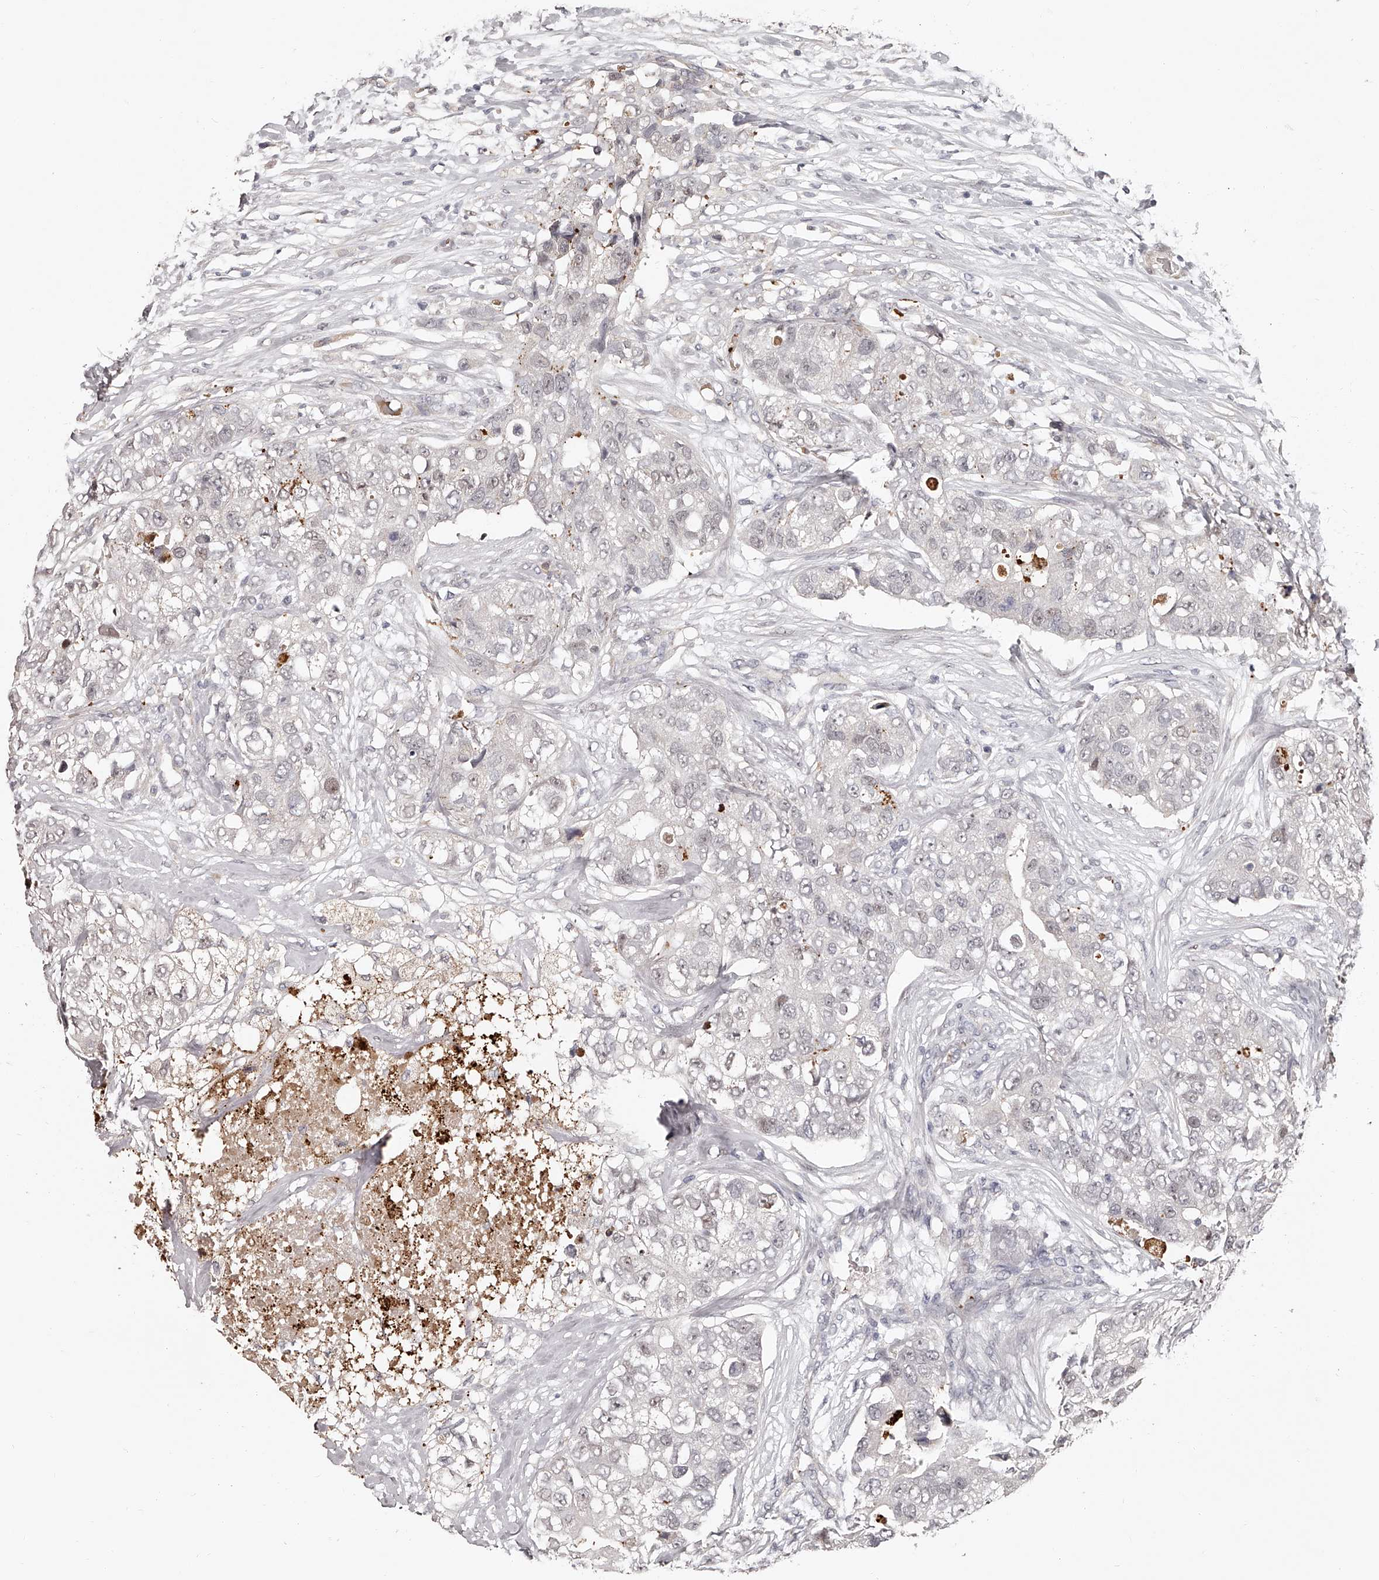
{"staining": {"intensity": "weak", "quantity": "<25%", "location": "nuclear"}, "tissue": "breast cancer", "cell_type": "Tumor cells", "image_type": "cancer", "snomed": [{"axis": "morphology", "description": "Duct carcinoma"}, {"axis": "topography", "description": "Breast"}], "caption": "The micrograph displays no significant expression in tumor cells of breast cancer.", "gene": "URGCP", "patient": {"sex": "female", "age": 62}}